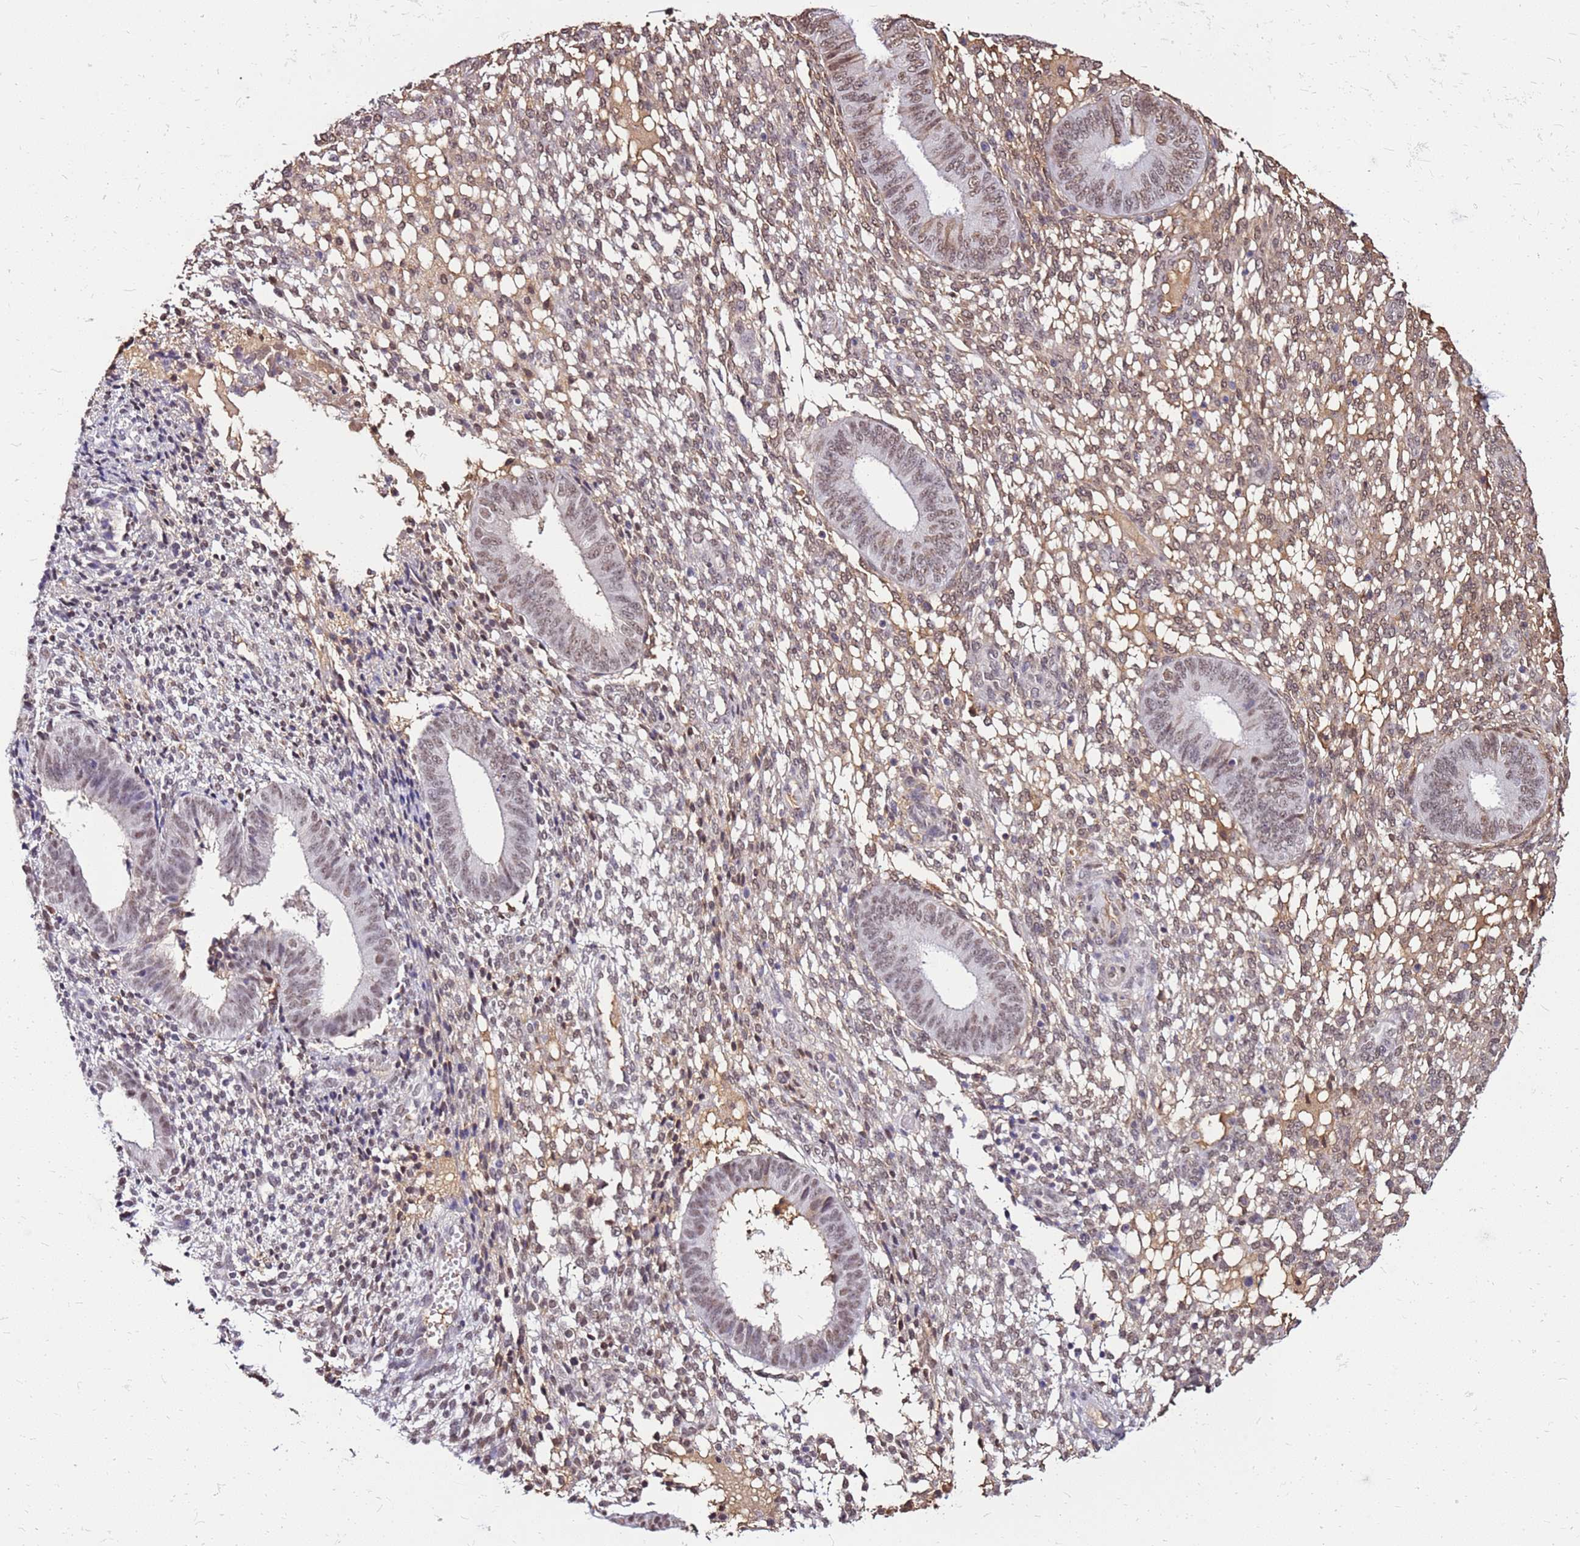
{"staining": {"intensity": "moderate", "quantity": "25%-75%", "location": "cytoplasmic/membranous,nuclear"}, "tissue": "endometrium", "cell_type": "Cells in endometrial stroma", "image_type": "normal", "snomed": [{"axis": "morphology", "description": "Normal tissue, NOS"}, {"axis": "topography", "description": "Endometrium"}], "caption": "Protein analysis of unremarkable endometrium displays moderate cytoplasmic/membranous,nuclear expression in about 25%-75% of cells in endometrial stroma.", "gene": "ALDH1A3", "patient": {"sex": "female", "age": 49}}